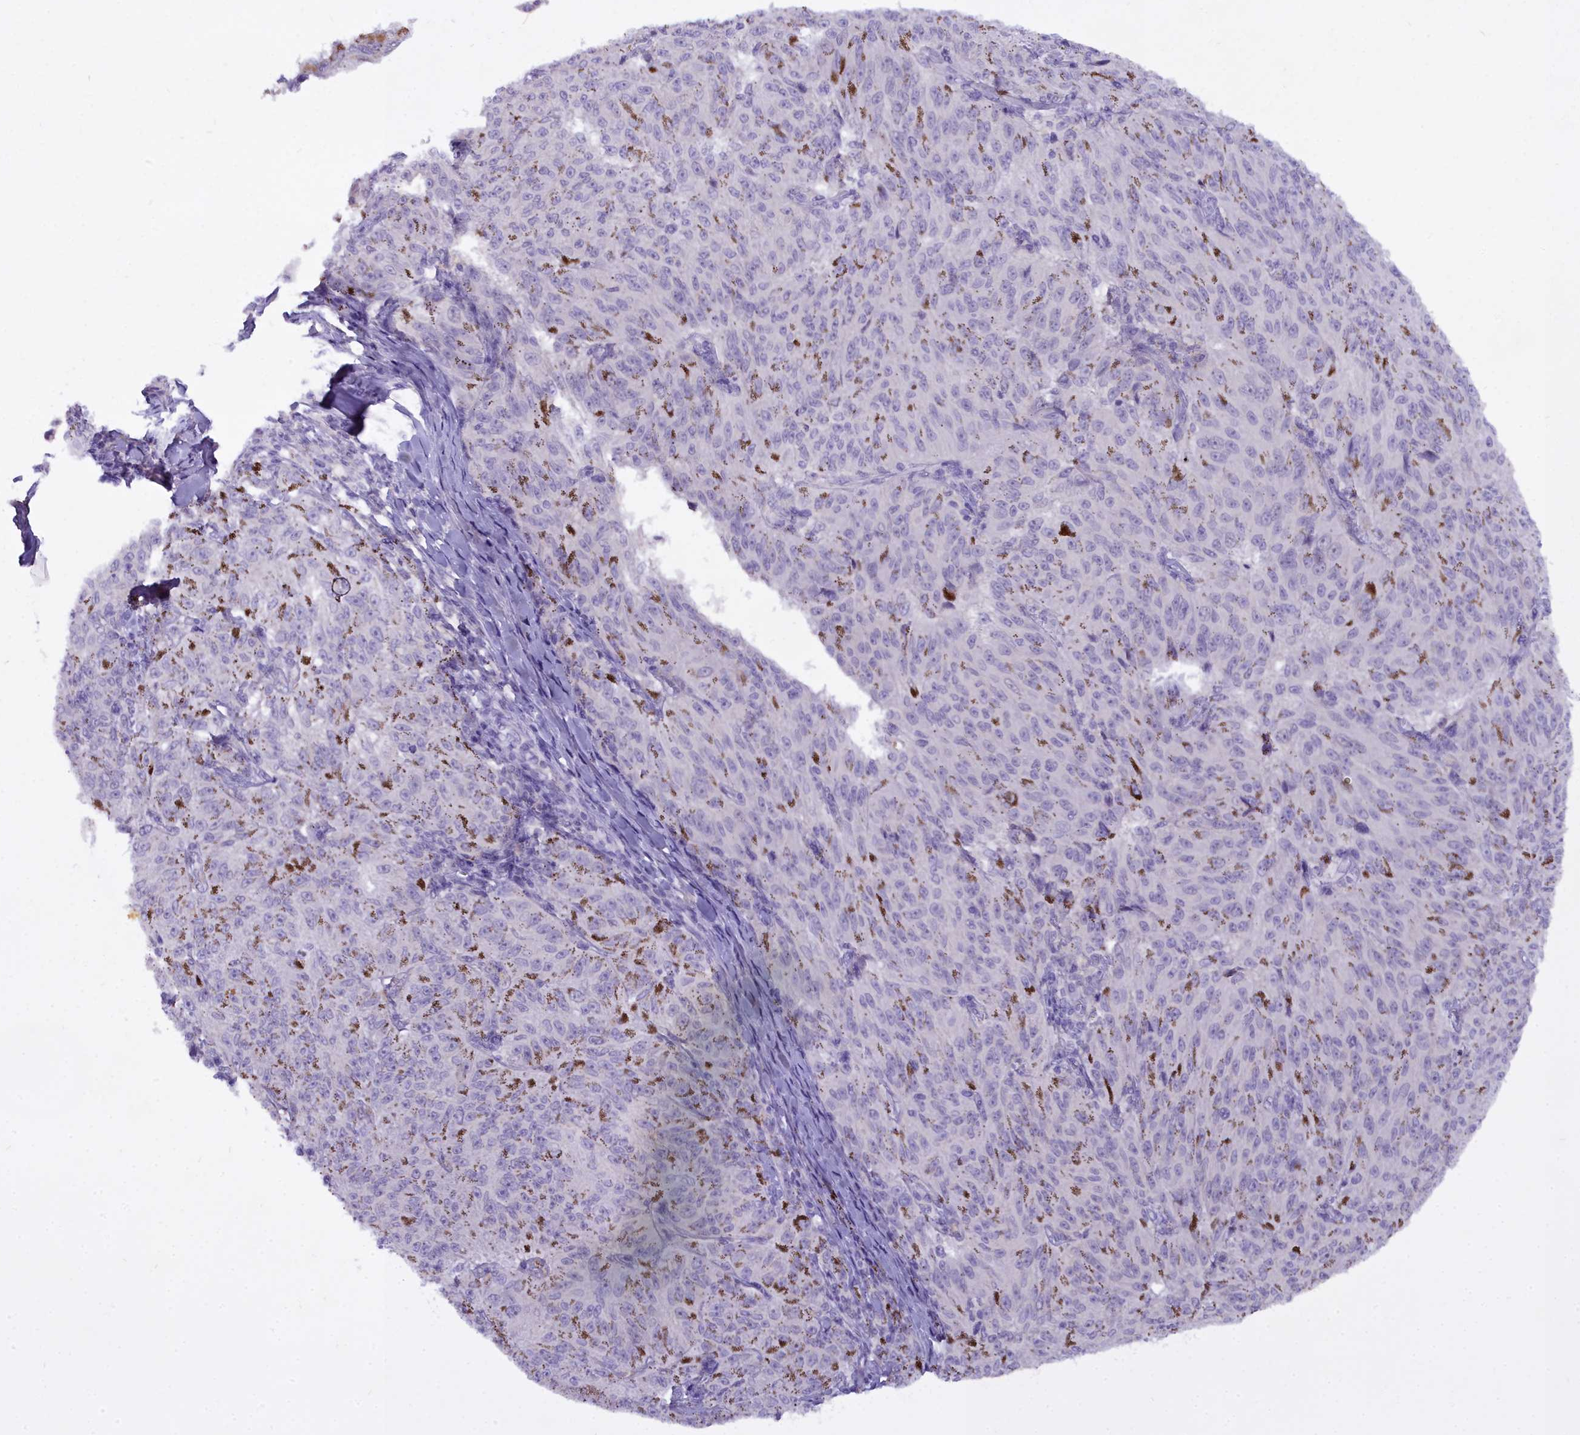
{"staining": {"intensity": "negative", "quantity": "none", "location": "none"}, "tissue": "melanoma", "cell_type": "Tumor cells", "image_type": "cancer", "snomed": [{"axis": "morphology", "description": "Malignant melanoma, NOS"}, {"axis": "topography", "description": "Skin"}], "caption": "This is an immunohistochemistry photomicrograph of melanoma. There is no staining in tumor cells.", "gene": "OSTN", "patient": {"sex": "female", "age": 72}}